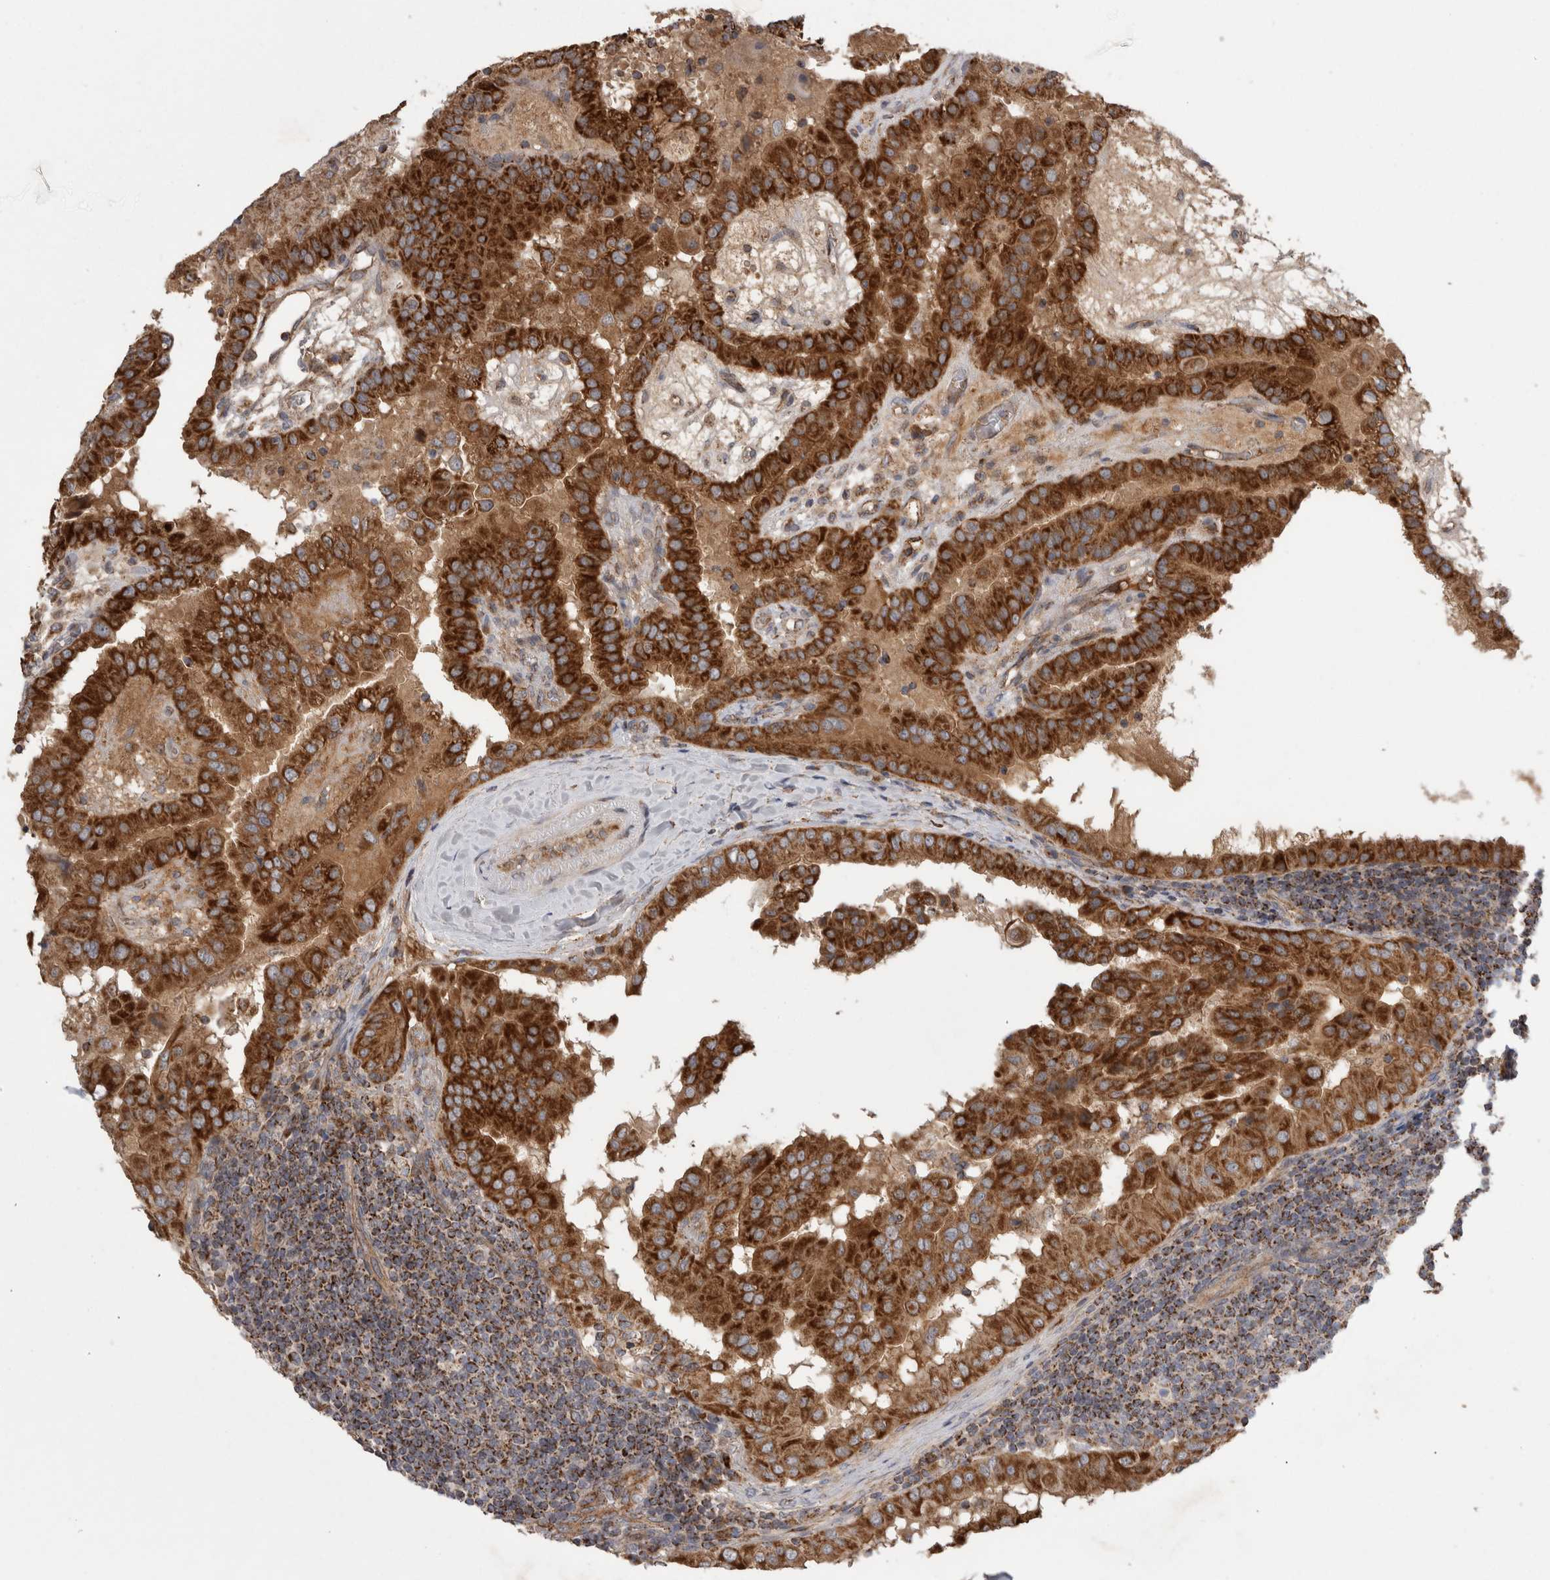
{"staining": {"intensity": "strong", "quantity": ">75%", "location": "cytoplasmic/membranous"}, "tissue": "thyroid cancer", "cell_type": "Tumor cells", "image_type": "cancer", "snomed": [{"axis": "morphology", "description": "Papillary adenocarcinoma, NOS"}, {"axis": "topography", "description": "Thyroid gland"}], "caption": "An image of thyroid cancer stained for a protein shows strong cytoplasmic/membranous brown staining in tumor cells. Ihc stains the protein in brown and the nuclei are stained blue.", "gene": "DARS2", "patient": {"sex": "male", "age": 33}}